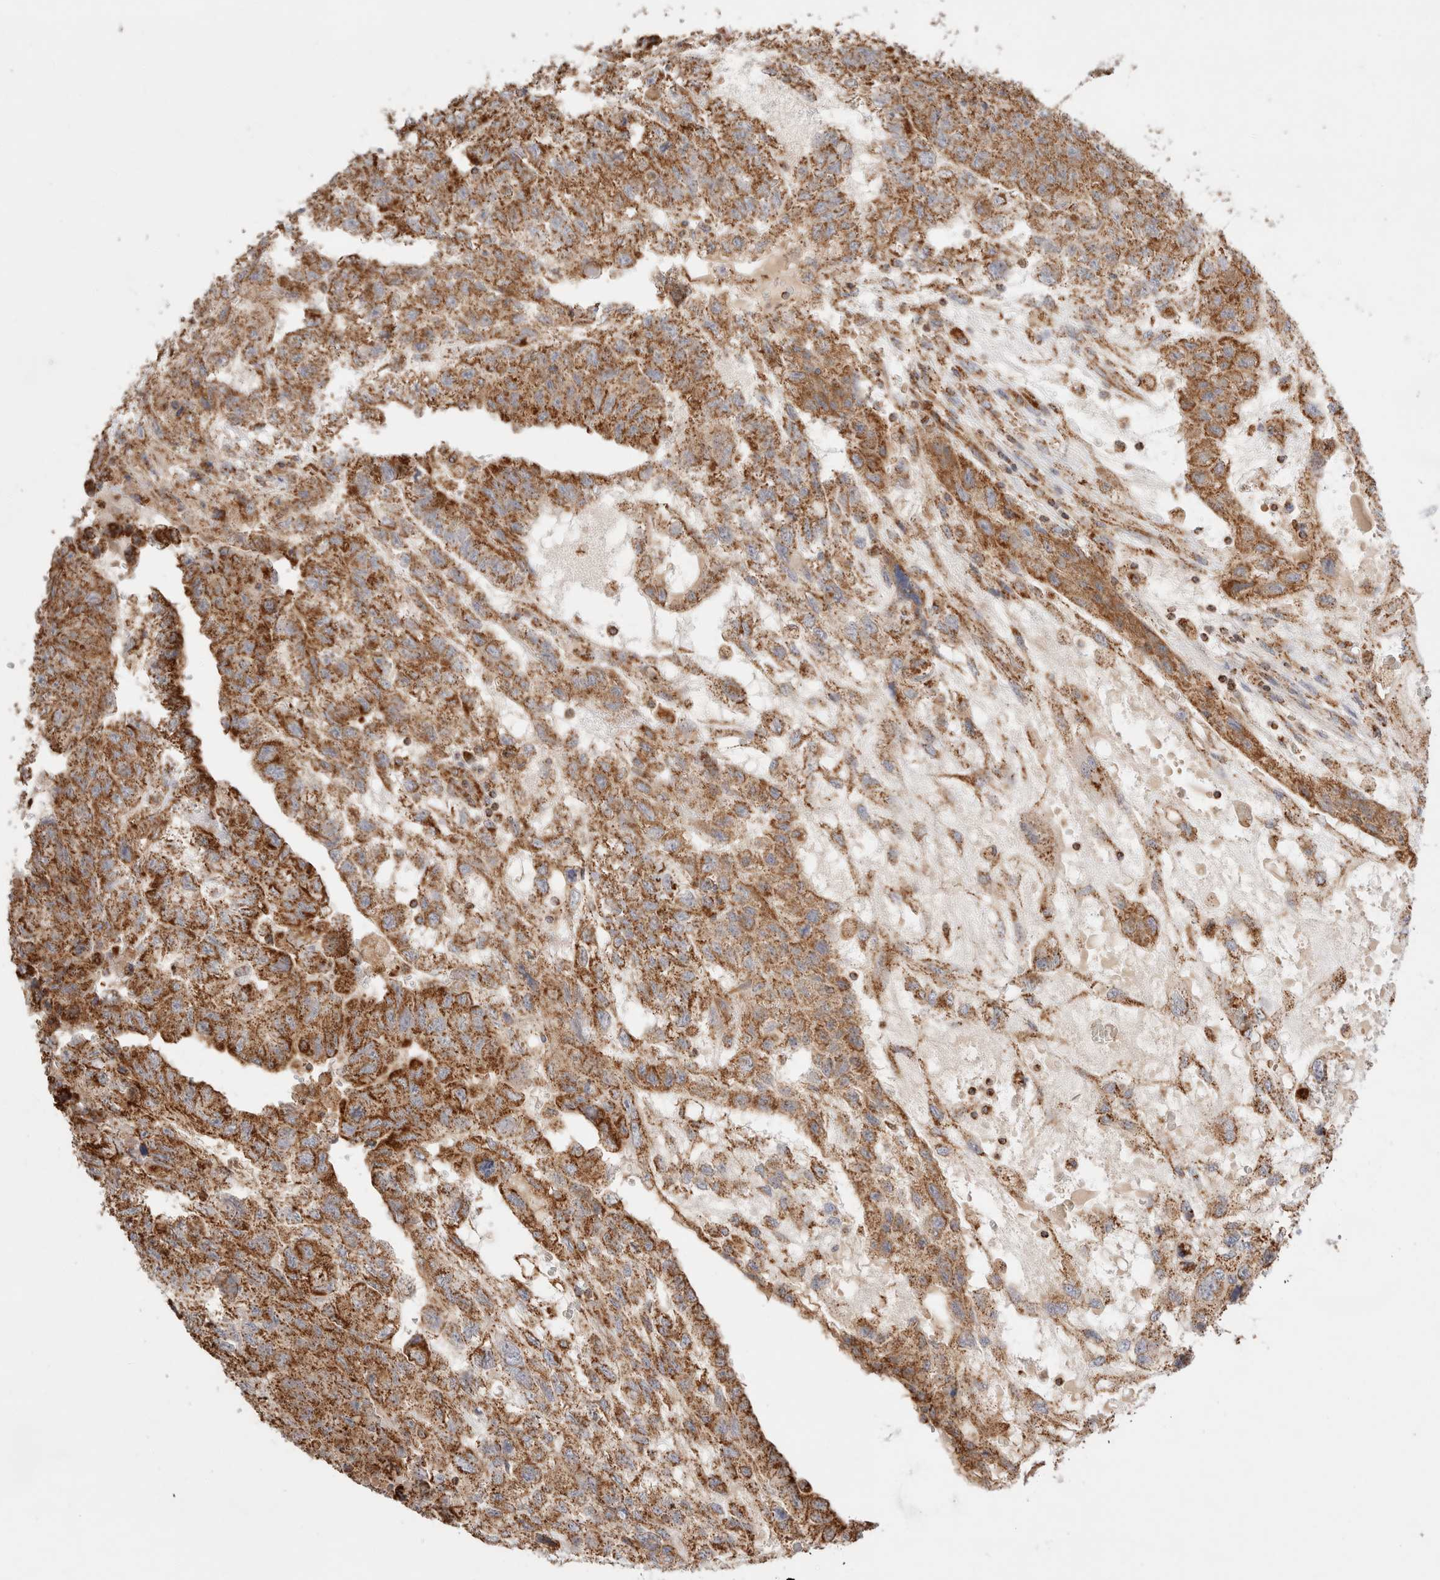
{"staining": {"intensity": "strong", "quantity": ">75%", "location": "cytoplasmic/membranous"}, "tissue": "testis cancer", "cell_type": "Tumor cells", "image_type": "cancer", "snomed": [{"axis": "morphology", "description": "Carcinoma, Embryonal, NOS"}, {"axis": "topography", "description": "Testis"}], "caption": "Human embryonal carcinoma (testis) stained with a protein marker reveals strong staining in tumor cells.", "gene": "TMPPE", "patient": {"sex": "male", "age": 36}}